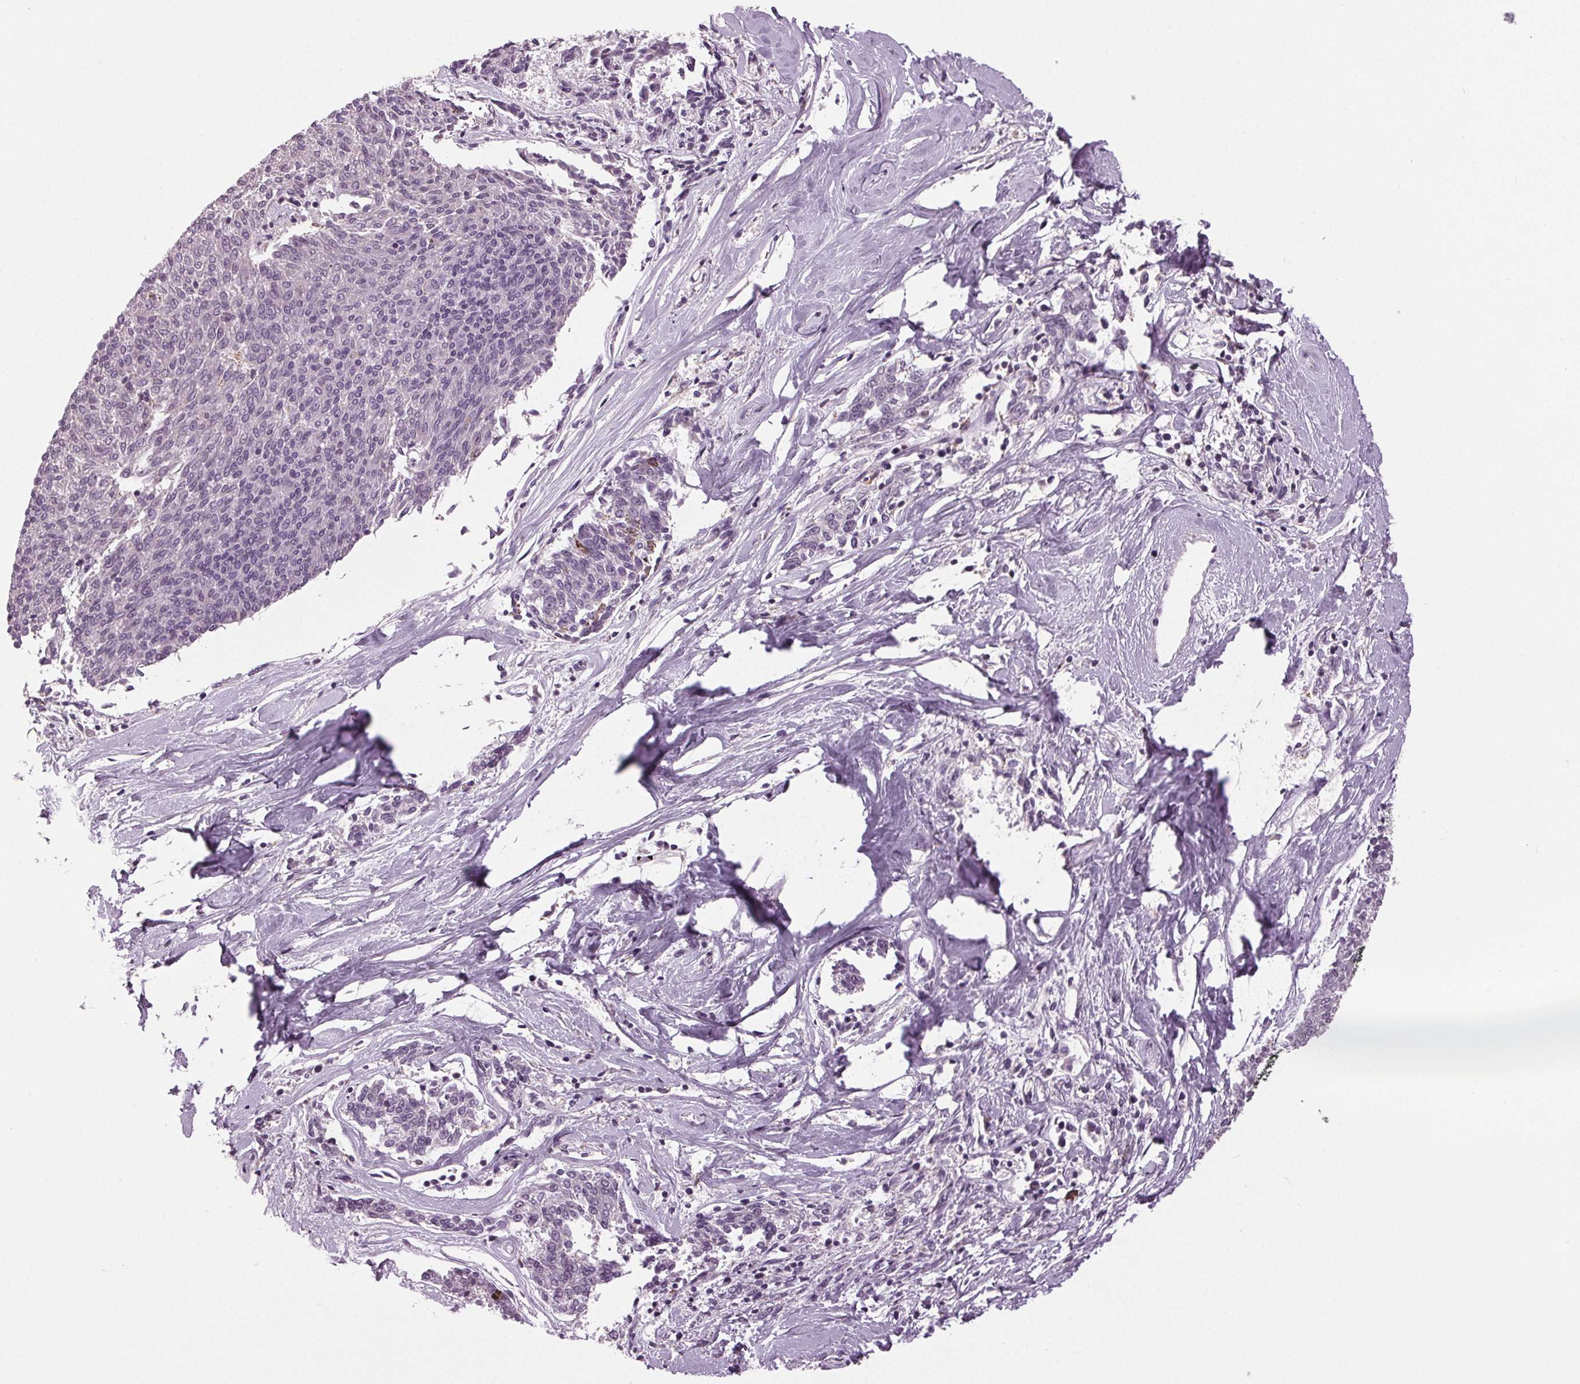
{"staining": {"intensity": "negative", "quantity": "none", "location": "none"}, "tissue": "melanoma", "cell_type": "Tumor cells", "image_type": "cancer", "snomed": [{"axis": "morphology", "description": "Malignant melanoma, NOS"}, {"axis": "topography", "description": "Skin"}], "caption": "Human melanoma stained for a protein using IHC shows no expression in tumor cells.", "gene": "DNAH12", "patient": {"sex": "female", "age": 72}}